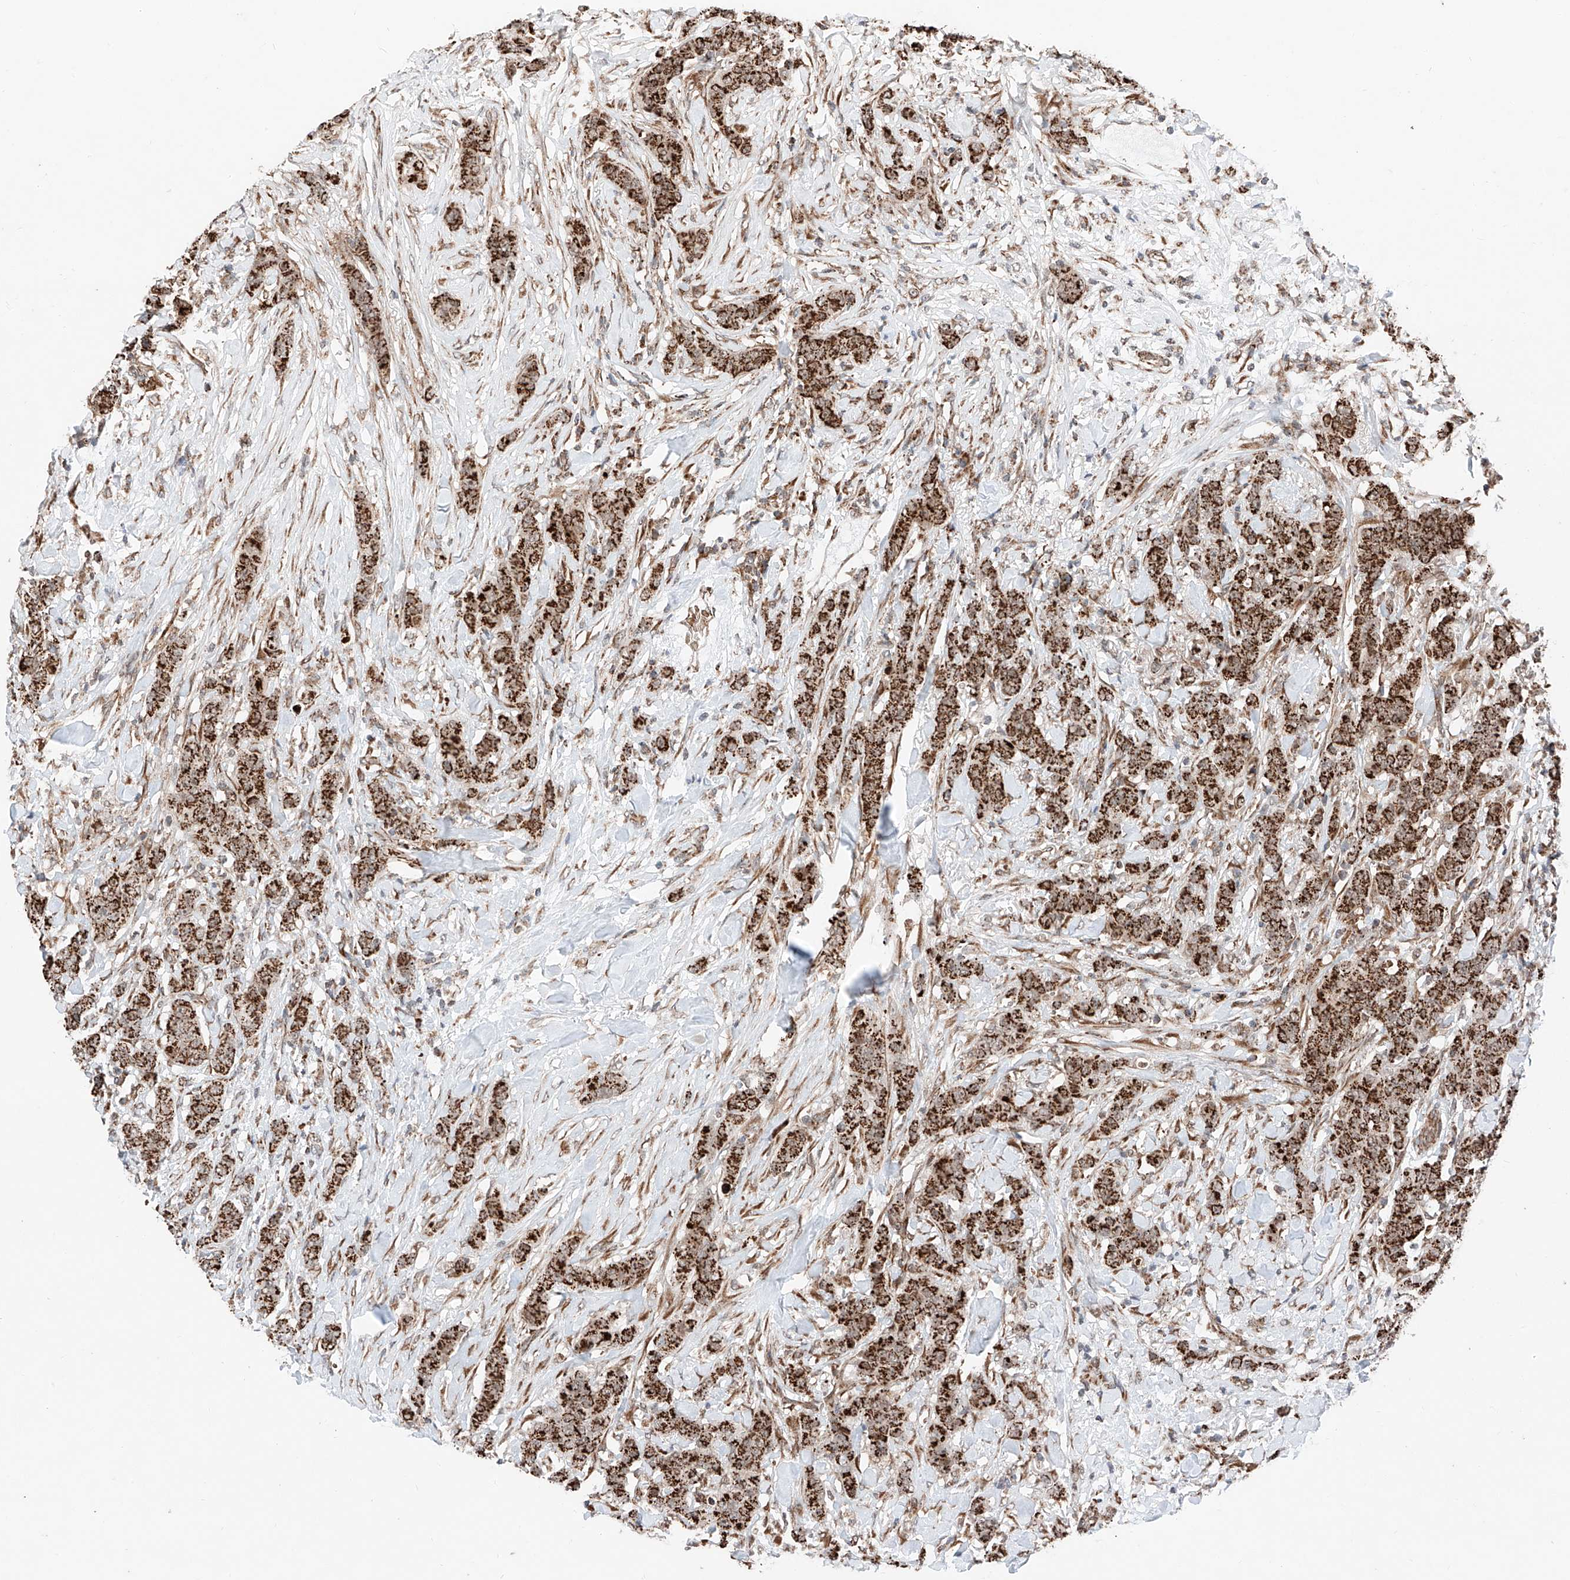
{"staining": {"intensity": "strong", "quantity": ">75%", "location": "cytoplasmic/membranous"}, "tissue": "breast cancer", "cell_type": "Tumor cells", "image_type": "cancer", "snomed": [{"axis": "morphology", "description": "Duct carcinoma"}, {"axis": "topography", "description": "Breast"}], "caption": "The histopathology image shows immunohistochemical staining of breast cancer (intraductal carcinoma). There is strong cytoplasmic/membranous expression is appreciated in approximately >75% of tumor cells. Nuclei are stained in blue.", "gene": "ZSCAN29", "patient": {"sex": "female", "age": 40}}